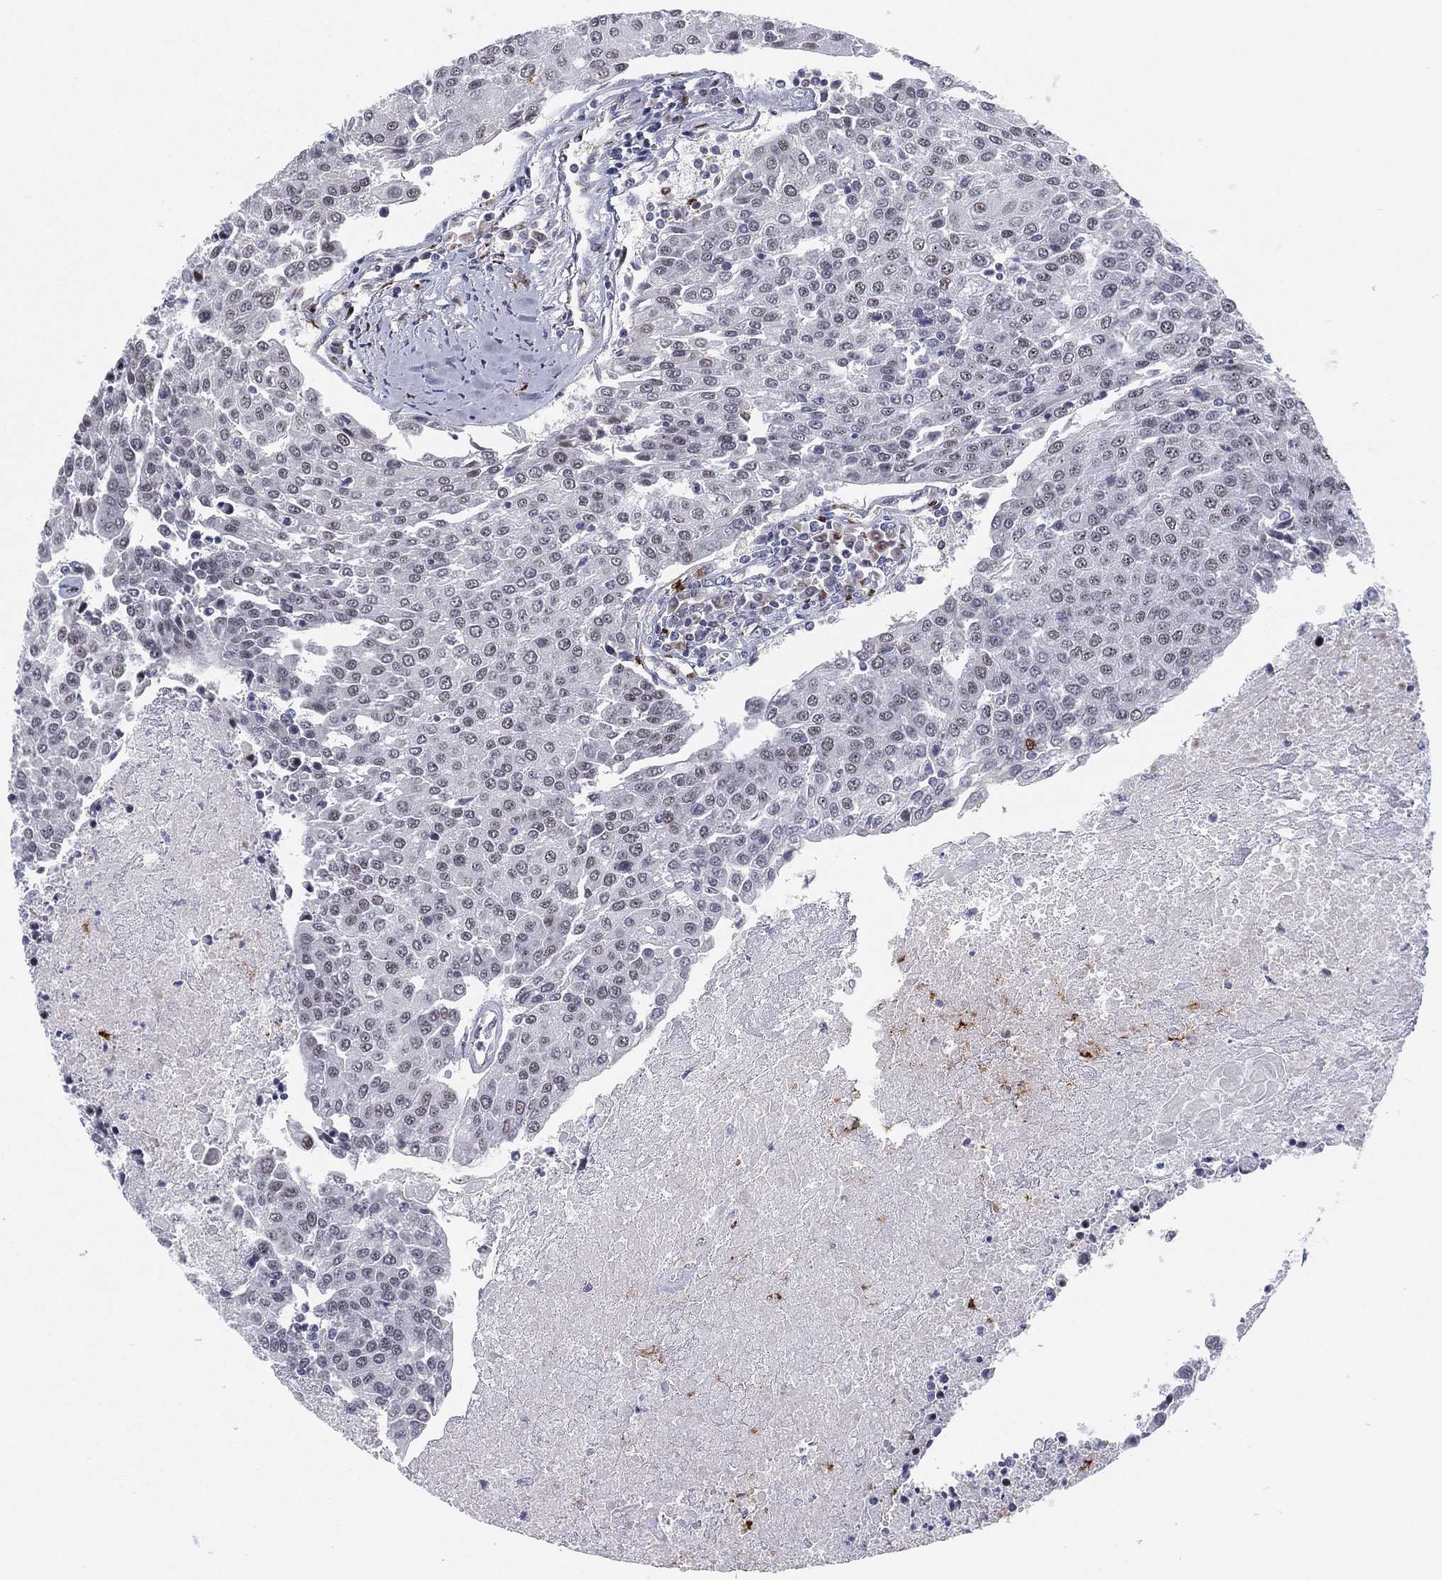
{"staining": {"intensity": "negative", "quantity": "none", "location": "none"}, "tissue": "urothelial cancer", "cell_type": "Tumor cells", "image_type": "cancer", "snomed": [{"axis": "morphology", "description": "Urothelial carcinoma, High grade"}, {"axis": "topography", "description": "Urinary bladder"}], "caption": "Immunohistochemical staining of urothelial cancer shows no significant positivity in tumor cells.", "gene": "CD177", "patient": {"sex": "female", "age": 85}}